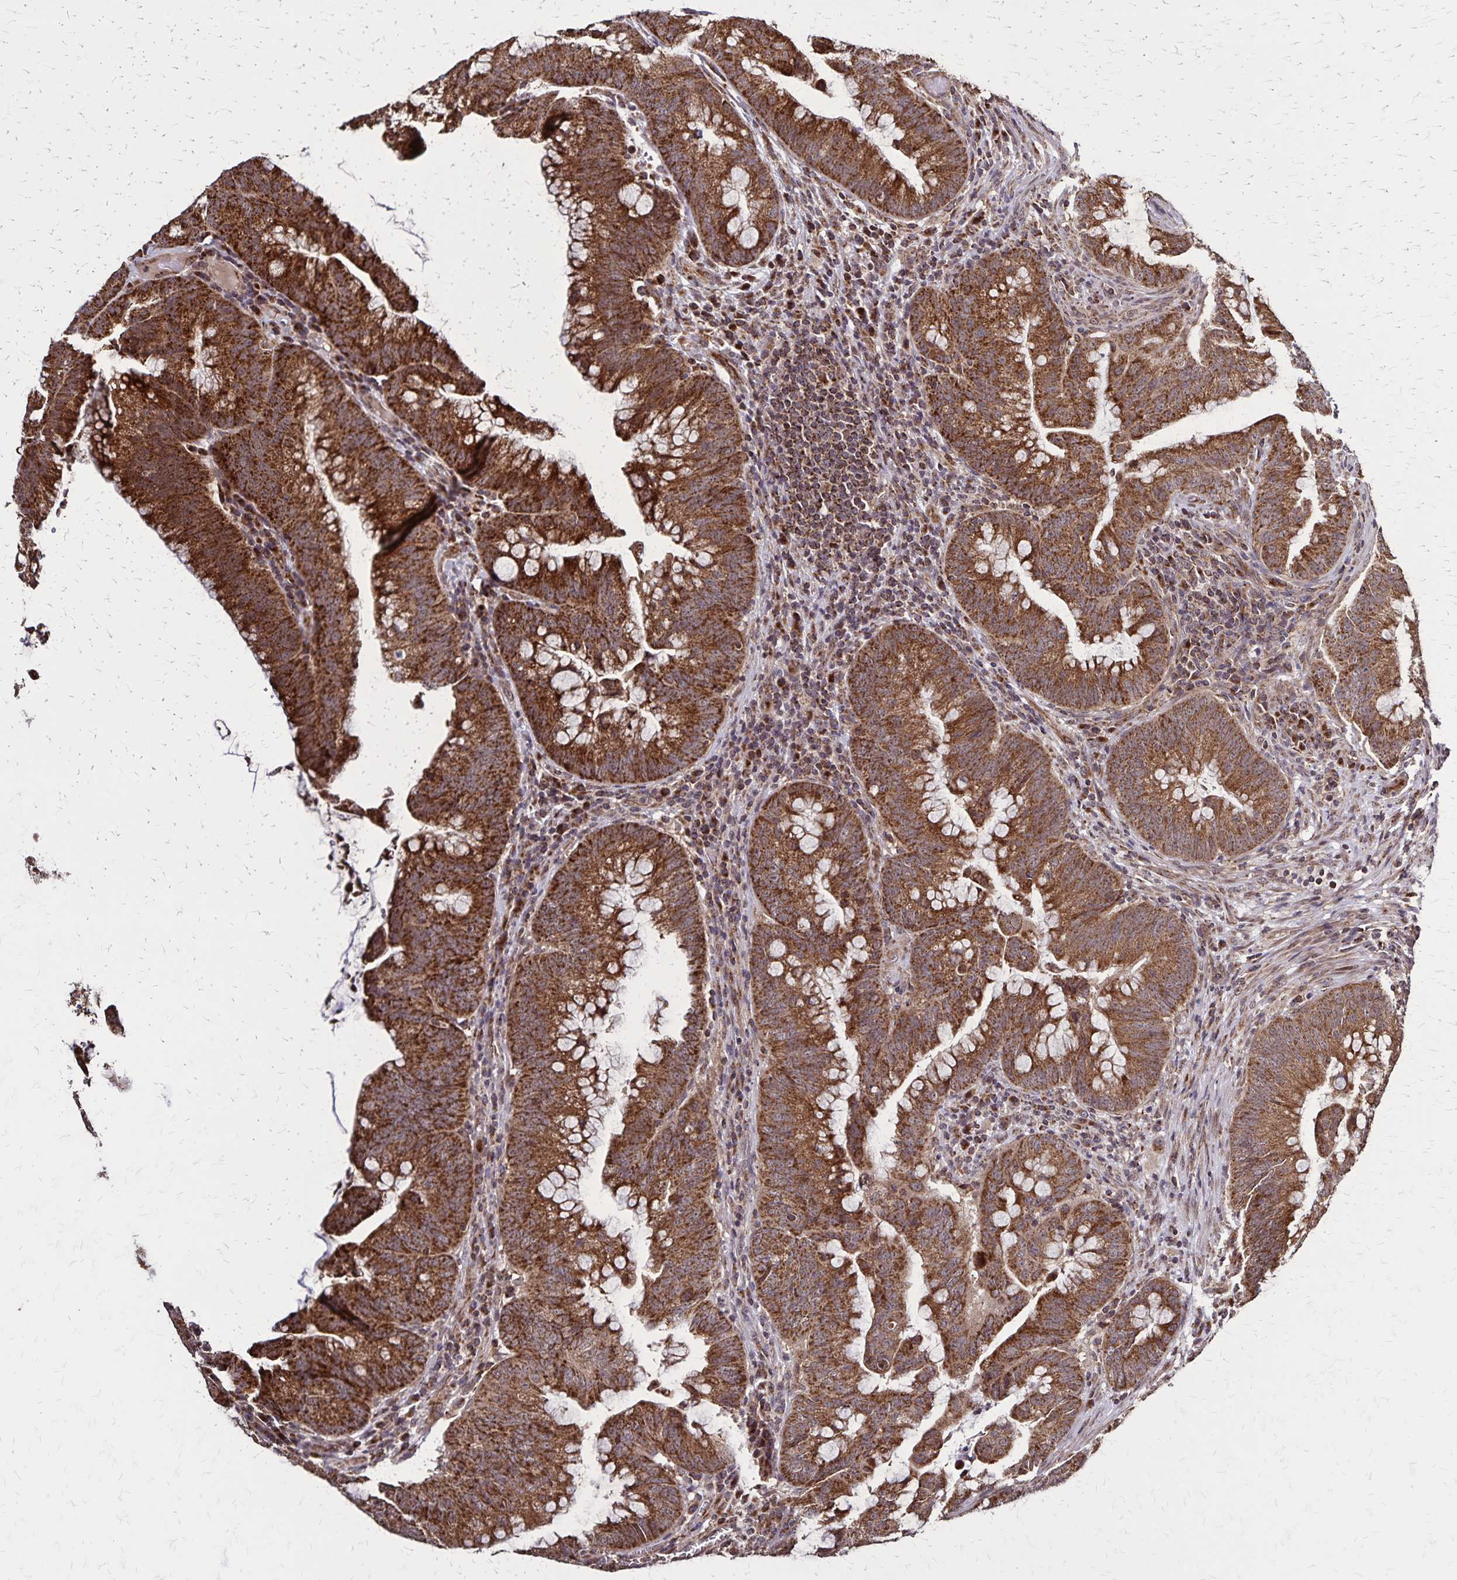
{"staining": {"intensity": "strong", "quantity": ">75%", "location": "cytoplasmic/membranous"}, "tissue": "colorectal cancer", "cell_type": "Tumor cells", "image_type": "cancer", "snomed": [{"axis": "morphology", "description": "Adenocarcinoma, NOS"}, {"axis": "topography", "description": "Colon"}], "caption": "A photomicrograph of colorectal cancer (adenocarcinoma) stained for a protein exhibits strong cytoplasmic/membranous brown staining in tumor cells. The protein of interest is stained brown, and the nuclei are stained in blue (DAB (3,3'-diaminobenzidine) IHC with brightfield microscopy, high magnification).", "gene": "NFS1", "patient": {"sex": "male", "age": 62}}